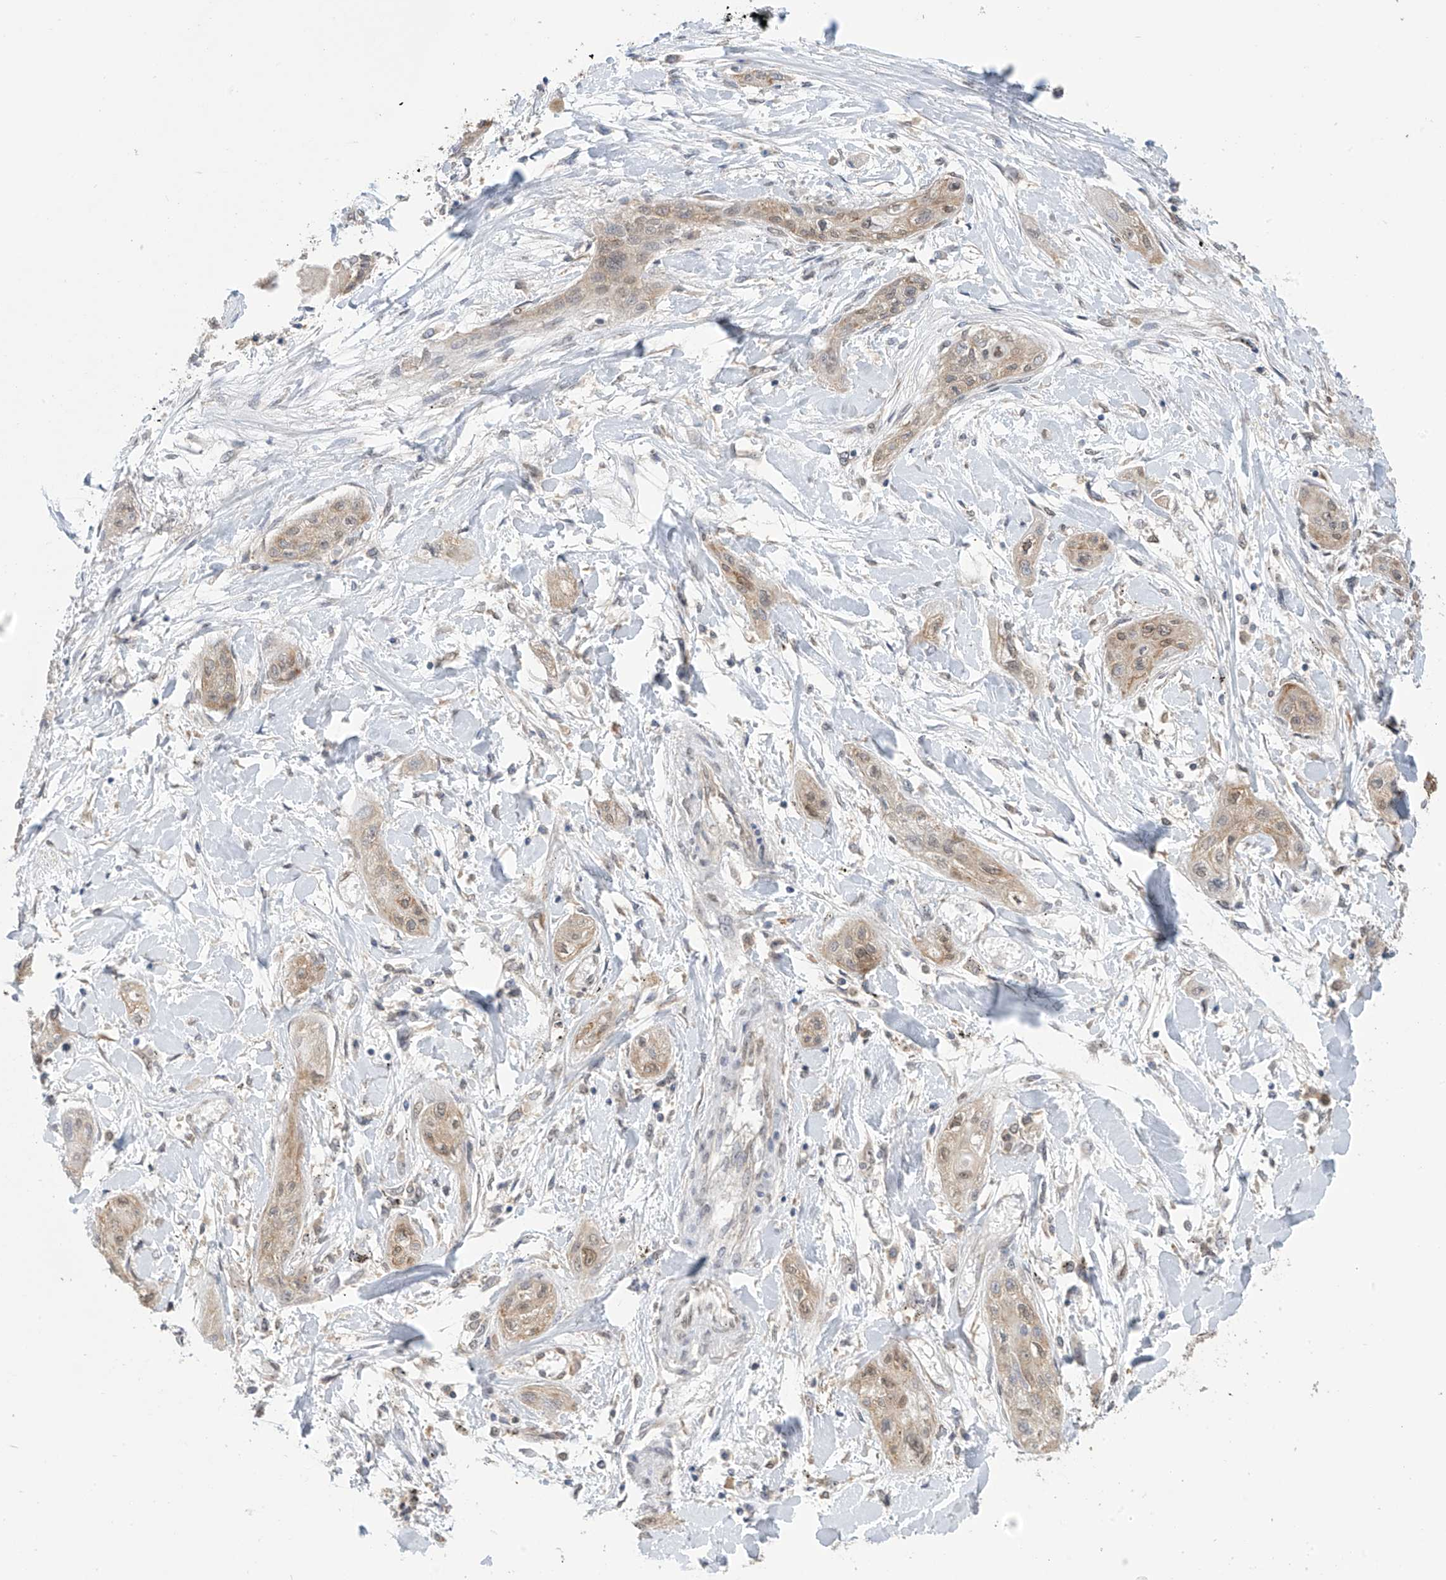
{"staining": {"intensity": "moderate", "quantity": ">75%", "location": "cytoplasmic/membranous,nuclear"}, "tissue": "lung cancer", "cell_type": "Tumor cells", "image_type": "cancer", "snomed": [{"axis": "morphology", "description": "Squamous cell carcinoma, NOS"}, {"axis": "topography", "description": "Lung"}], "caption": "Squamous cell carcinoma (lung) tissue exhibits moderate cytoplasmic/membranous and nuclear positivity in approximately >75% of tumor cells", "gene": "KIAA1522", "patient": {"sex": "female", "age": 47}}